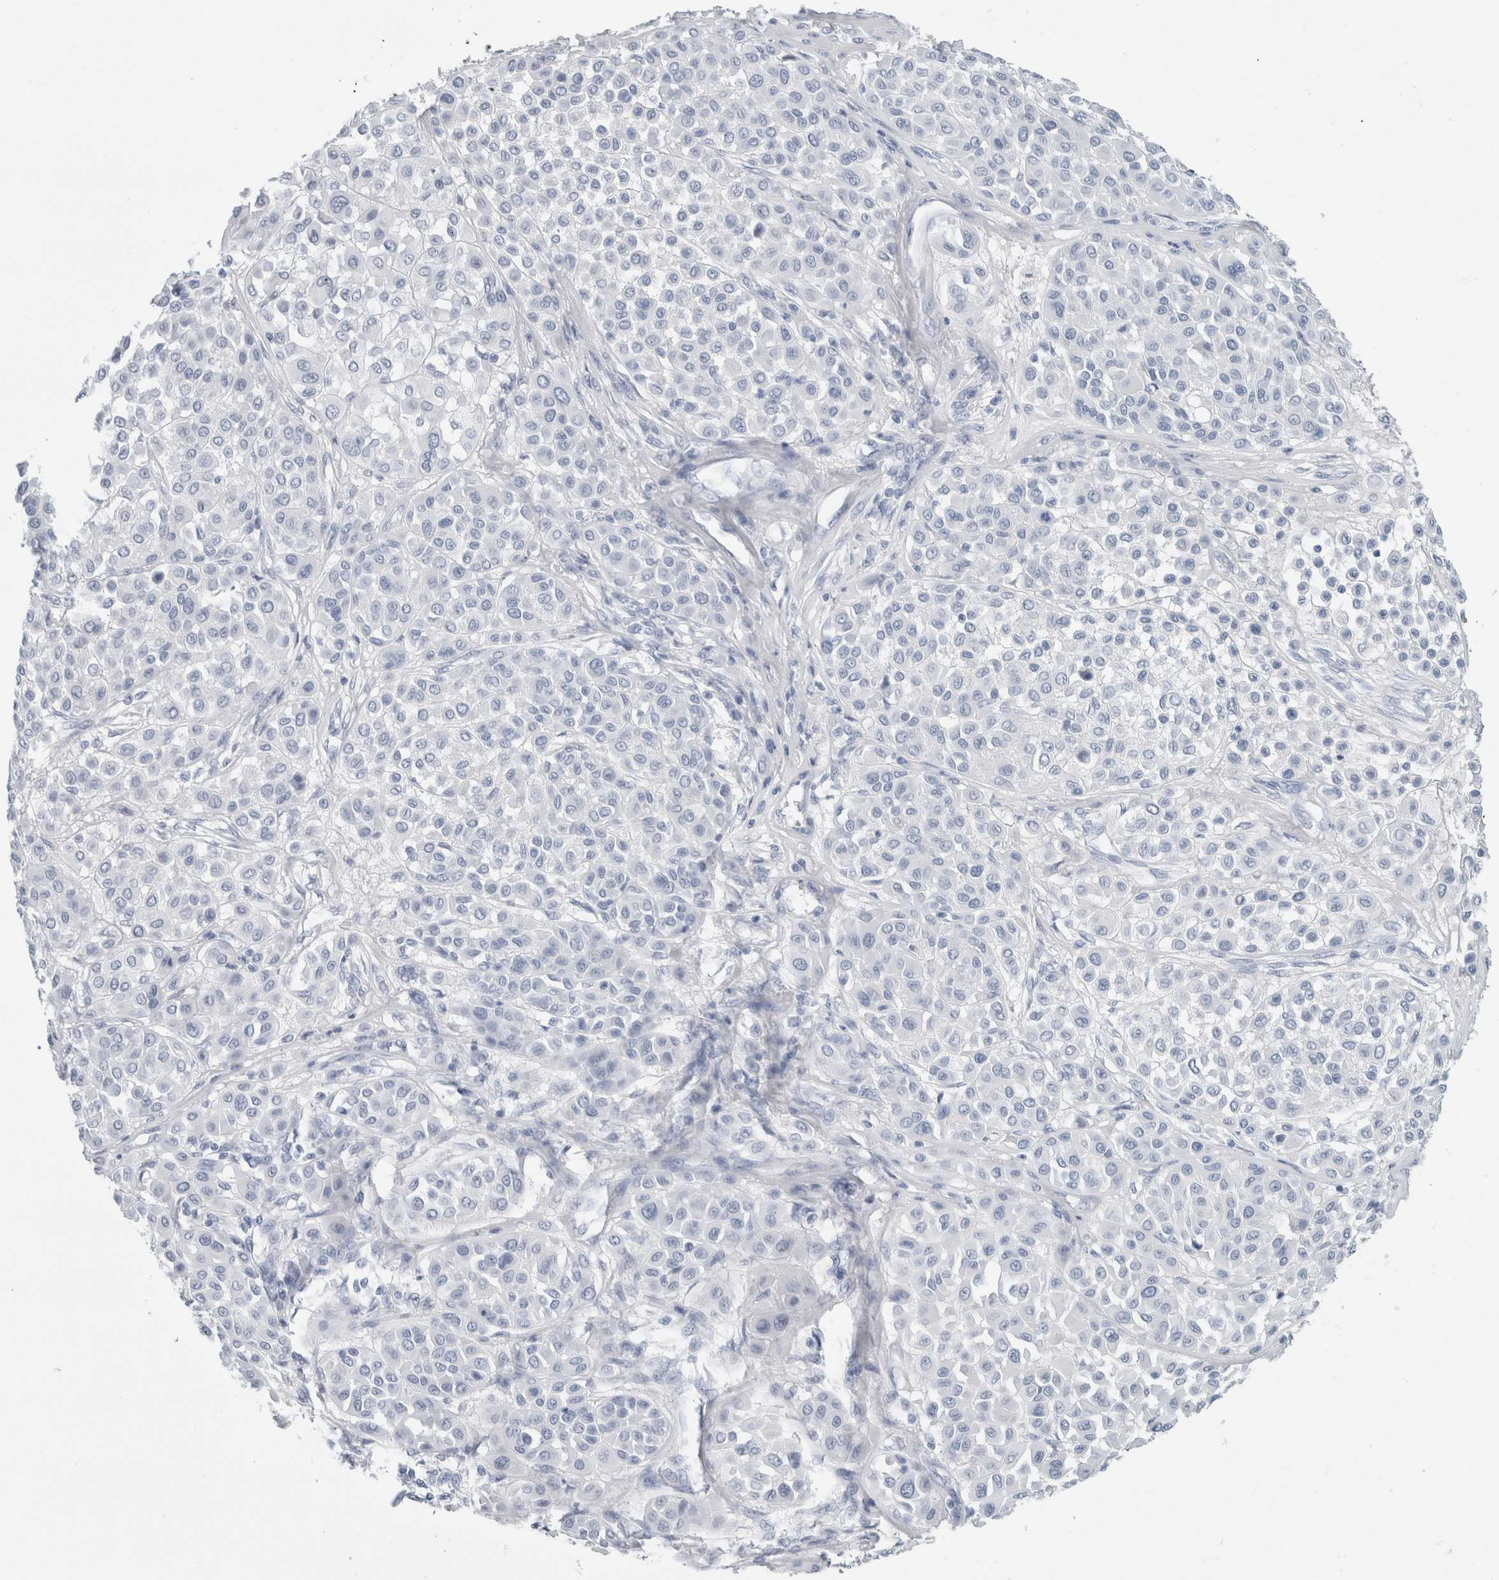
{"staining": {"intensity": "negative", "quantity": "none", "location": "none"}, "tissue": "melanoma", "cell_type": "Tumor cells", "image_type": "cancer", "snomed": [{"axis": "morphology", "description": "Malignant melanoma, Metastatic site"}, {"axis": "topography", "description": "Soft tissue"}], "caption": "Tumor cells show no significant protein staining in melanoma.", "gene": "RPH3AL", "patient": {"sex": "male", "age": 41}}